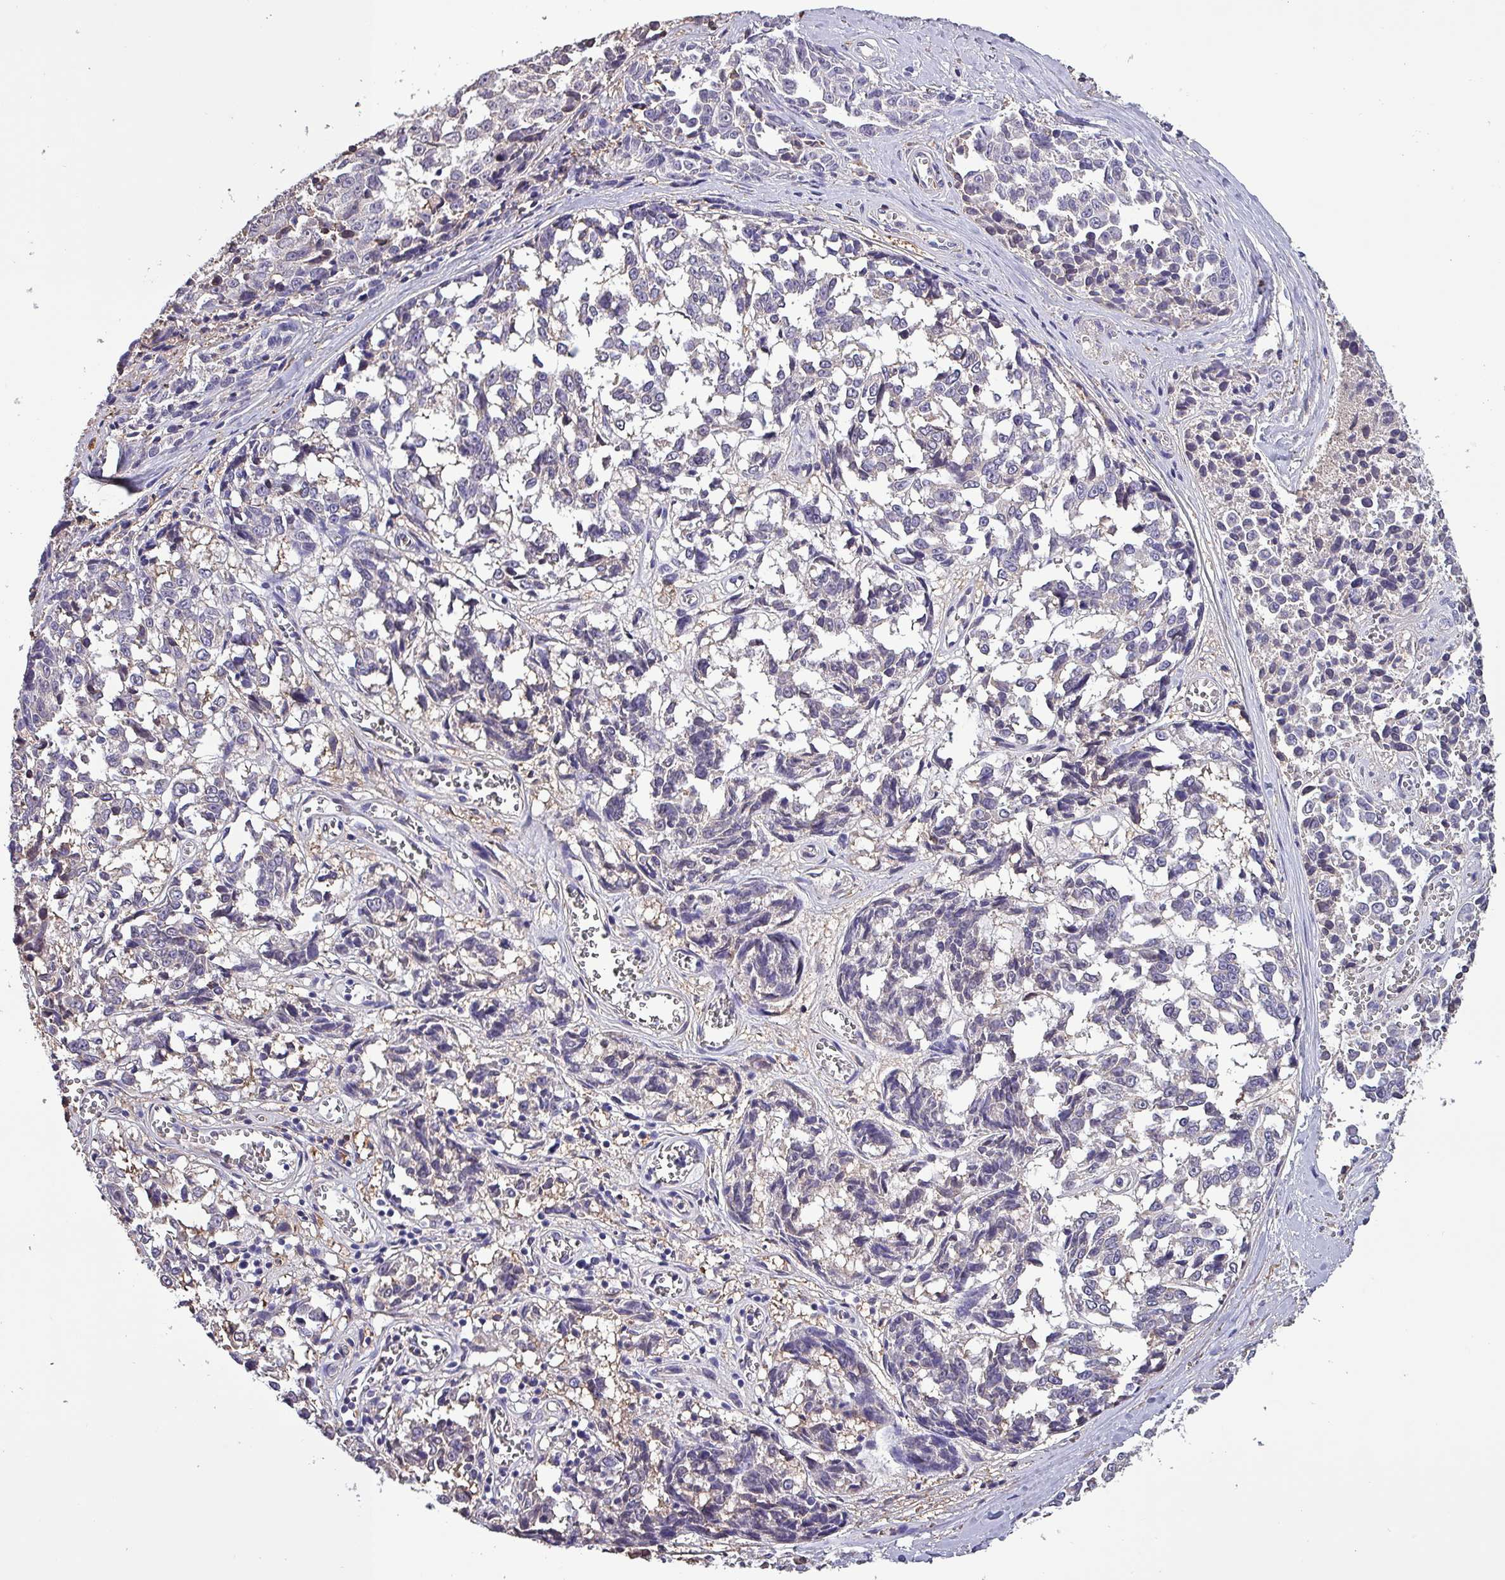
{"staining": {"intensity": "negative", "quantity": "none", "location": "none"}, "tissue": "melanoma", "cell_type": "Tumor cells", "image_type": "cancer", "snomed": [{"axis": "morphology", "description": "Malignant melanoma, NOS"}, {"axis": "topography", "description": "Skin"}], "caption": "Immunohistochemistry (IHC) photomicrograph of human melanoma stained for a protein (brown), which exhibits no staining in tumor cells. The staining is performed using DAB brown chromogen with nuclei counter-stained in using hematoxylin.", "gene": "HTRA4", "patient": {"sex": "female", "age": 64}}